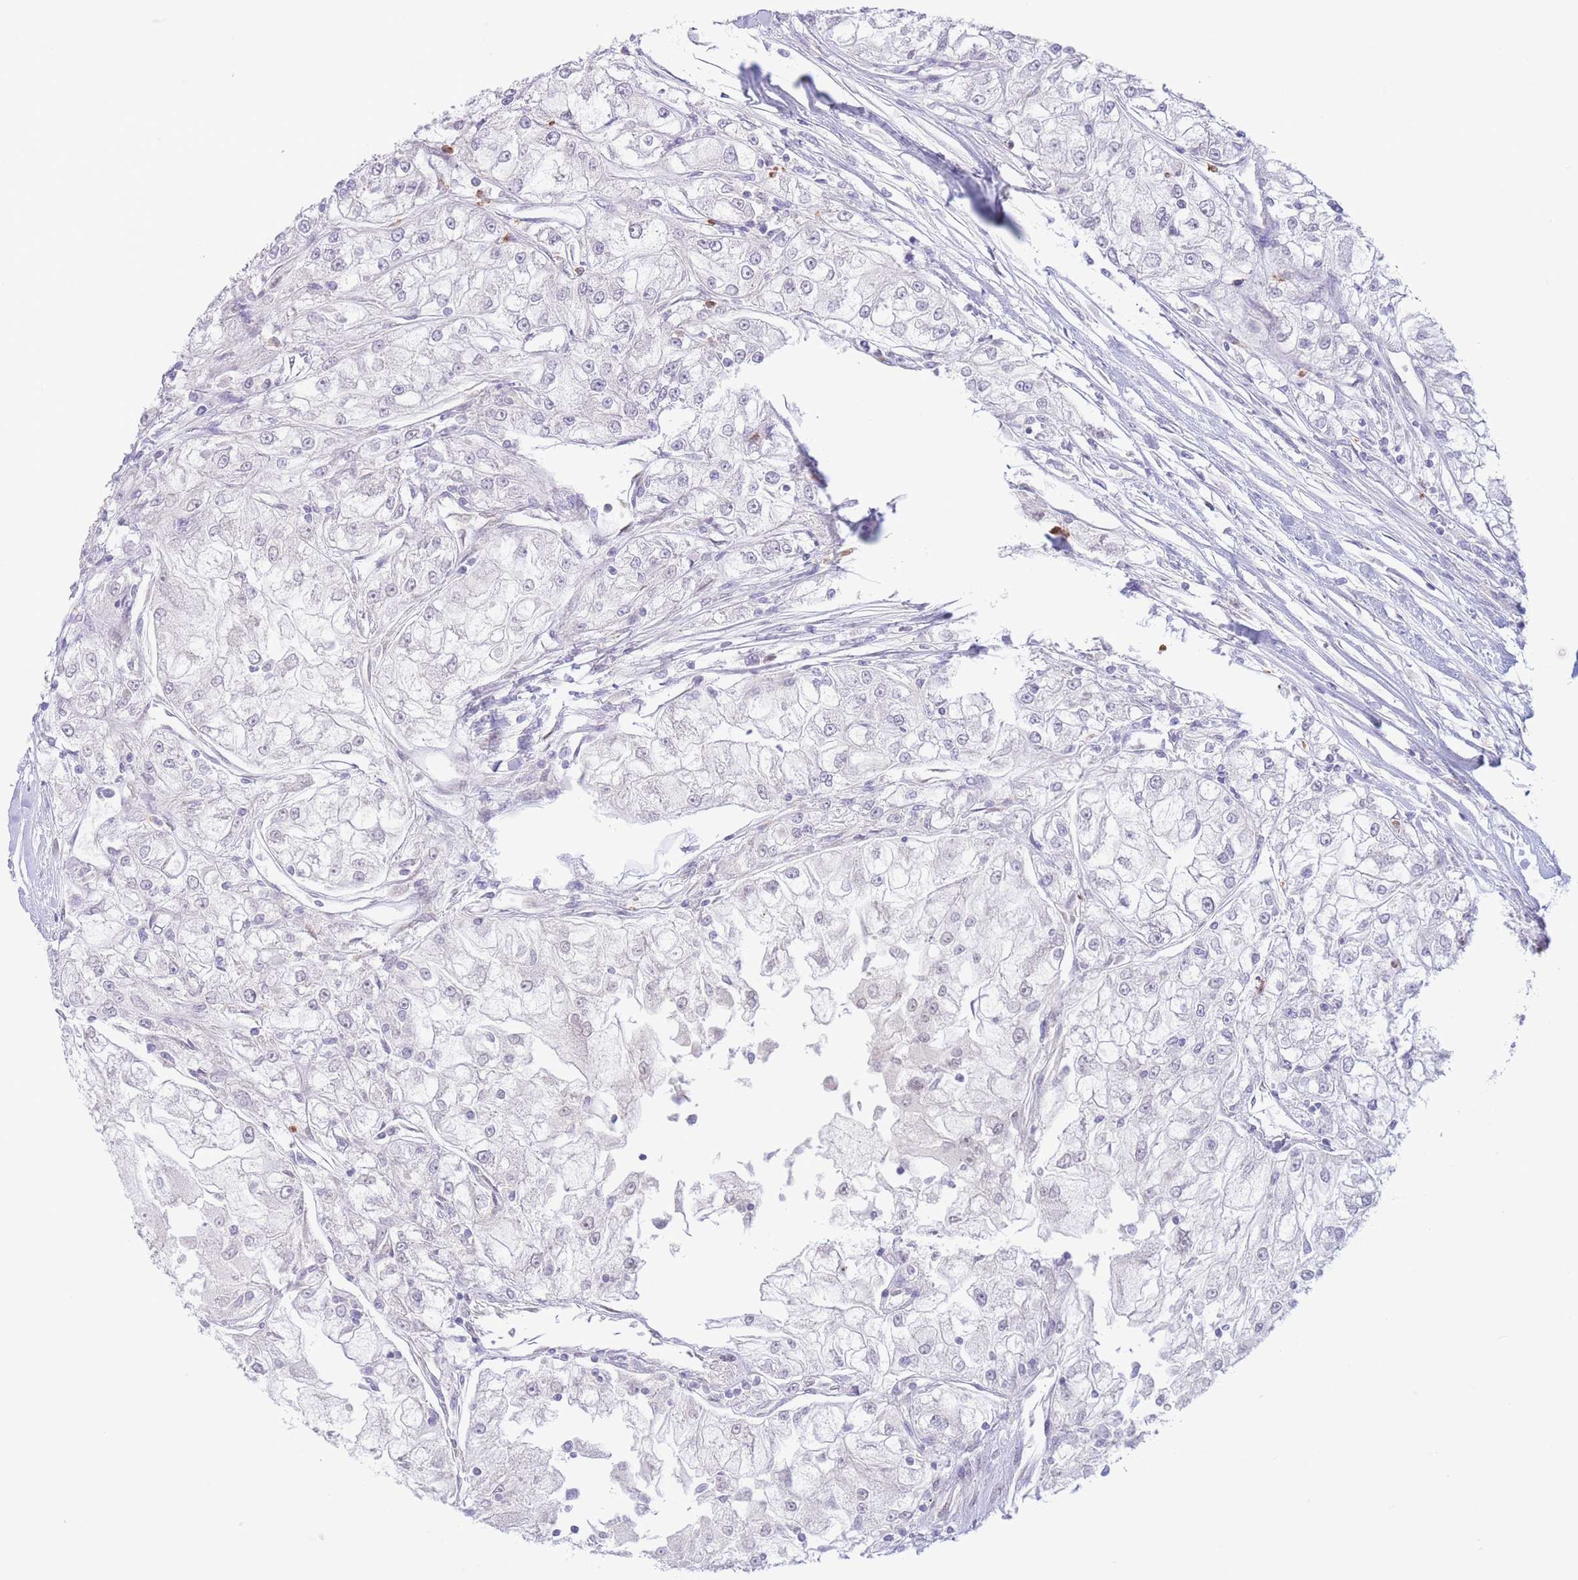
{"staining": {"intensity": "negative", "quantity": "none", "location": "none"}, "tissue": "renal cancer", "cell_type": "Tumor cells", "image_type": "cancer", "snomed": [{"axis": "morphology", "description": "Adenocarcinoma, NOS"}, {"axis": "topography", "description": "Kidney"}], "caption": "A photomicrograph of human renal adenocarcinoma is negative for staining in tumor cells.", "gene": "LCLAT1", "patient": {"sex": "female", "age": 72}}